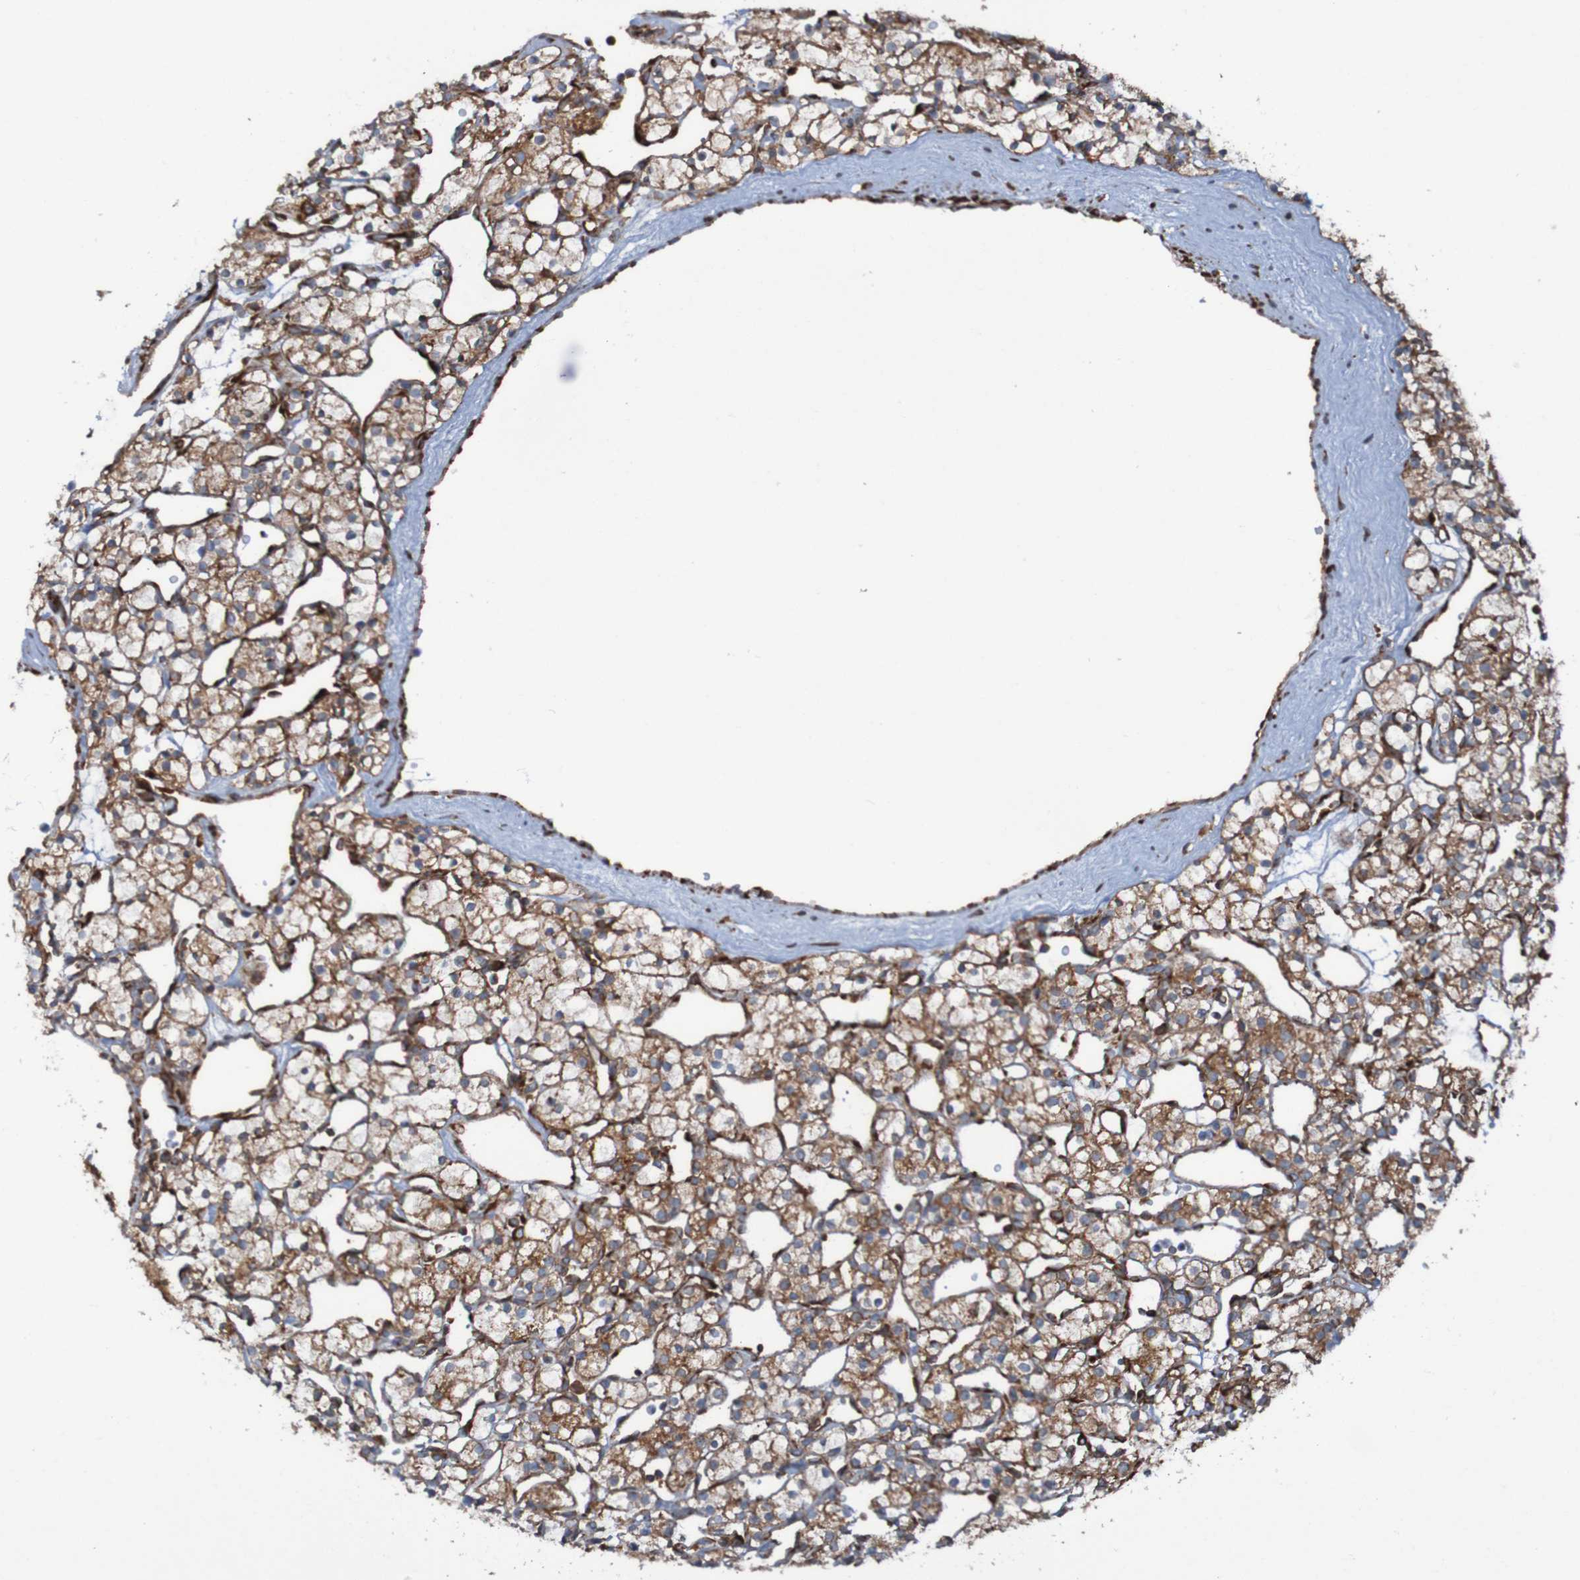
{"staining": {"intensity": "moderate", "quantity": "25%-75%", "location": "cytoplasmic/membranous"}, "tissue": "renal cancer", "cell_type": "Tumor cells", "image_type": "cancer", "snomed": [{"axis": "morphology", "description": "Adenocarcinoma, NOS"}, {"axis": "topography", "description": "Kidney"}], "caption": "Moderate cytoplasmic/membranous protein positivity is present in approximately 25%-75% of tumor cells in adenocarcinoma (renal).", "gene": "RPL10", "patient": {"sex": "female", "age": 60}}